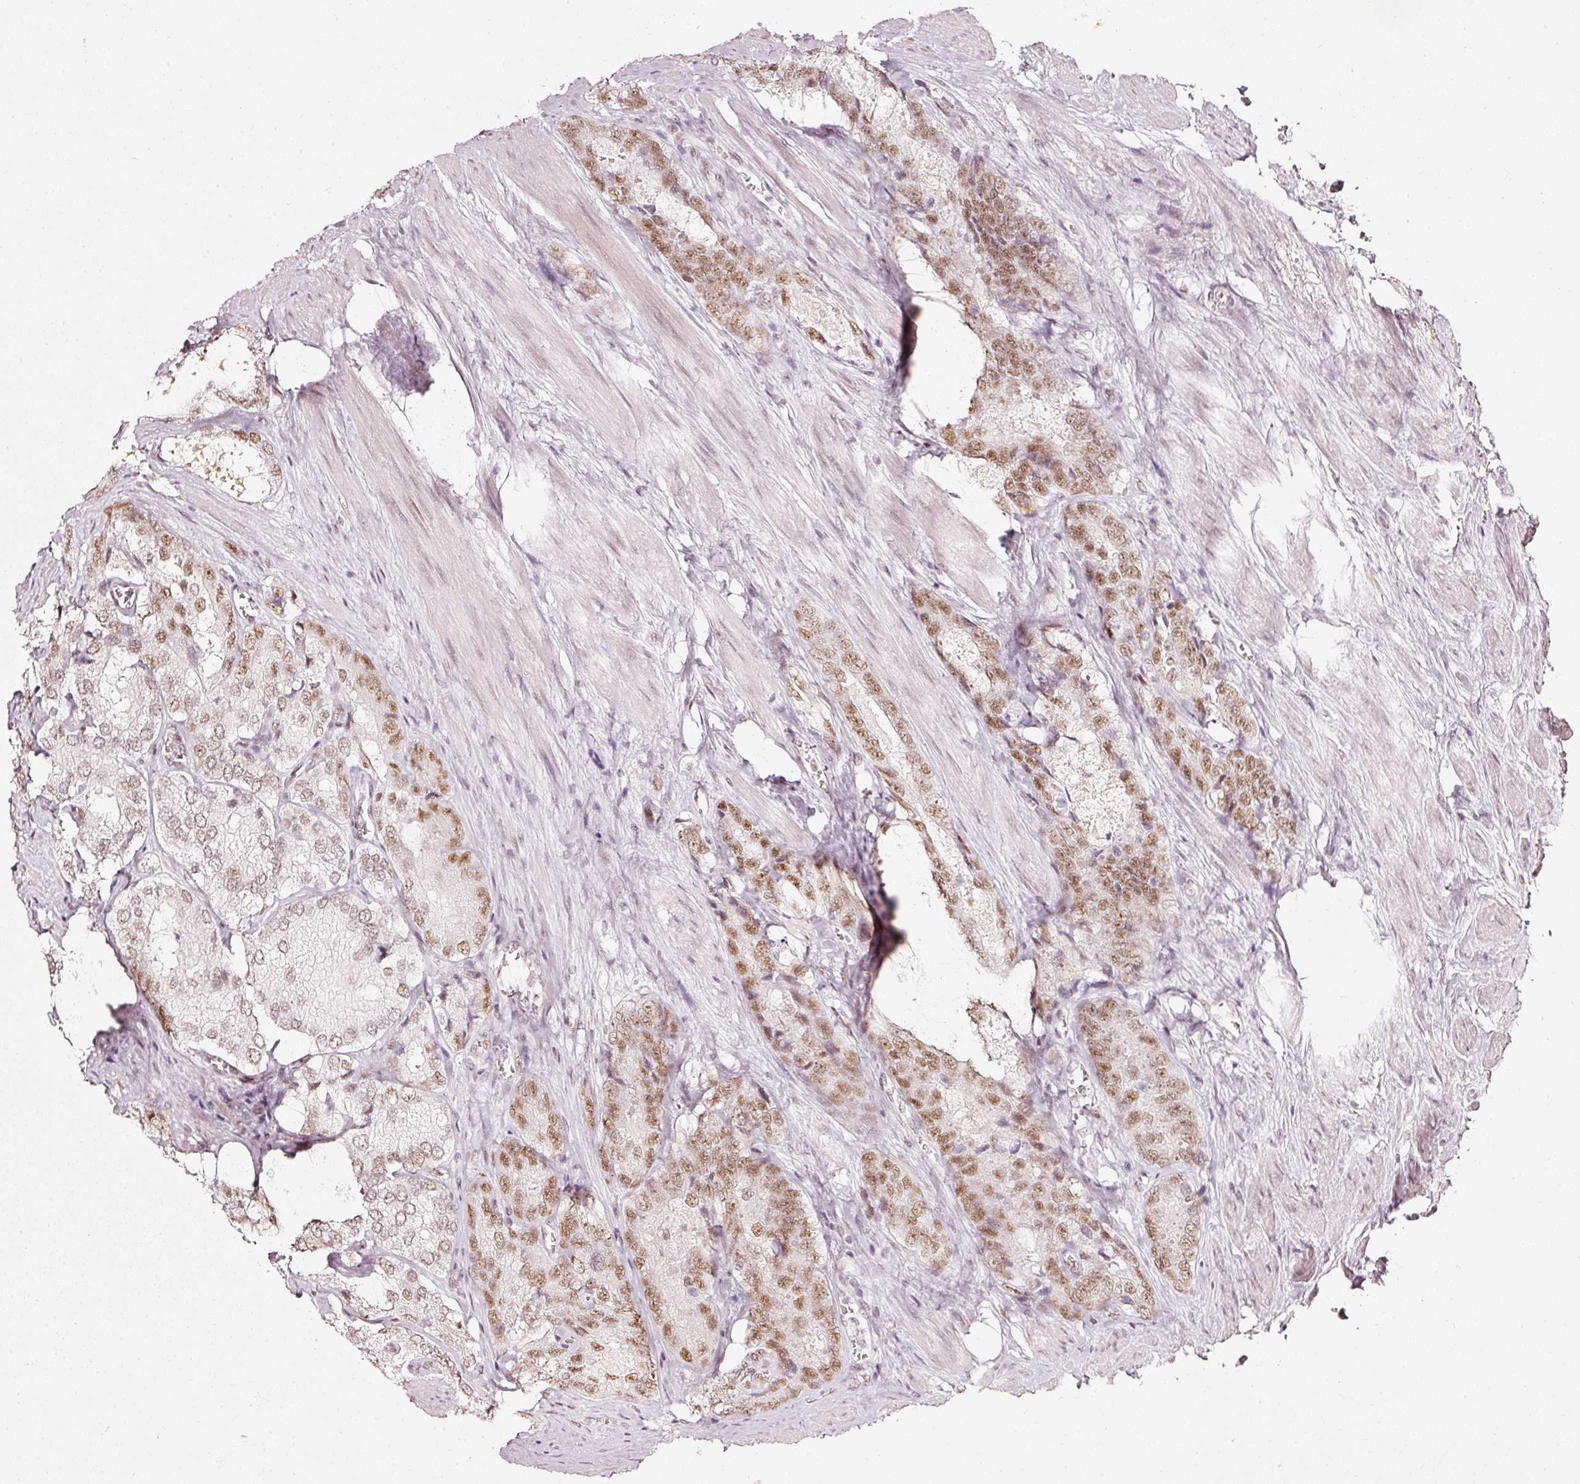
{"staining": {"intensity": "moderate", "quantity": ">75%", "location": "nuclear"}, "tissue": "prostate cancer", "cell_type": "Tumor cells", "image_type": "cancer", "snomed": [{"axis": "morphology", "description": "Adenocarcinoma, Low grade"}, {"axis": "topography", "description": "Prostate"}], "caption": "Immunohistochemical staining of prostate cancer (adenocarcinoma (low-grade)) displays medium levels of moderate nuclear staining in about >75% of tumor cells.", "gene": "PPP1R10", "patient": {"sex": "male", "age": 68}}